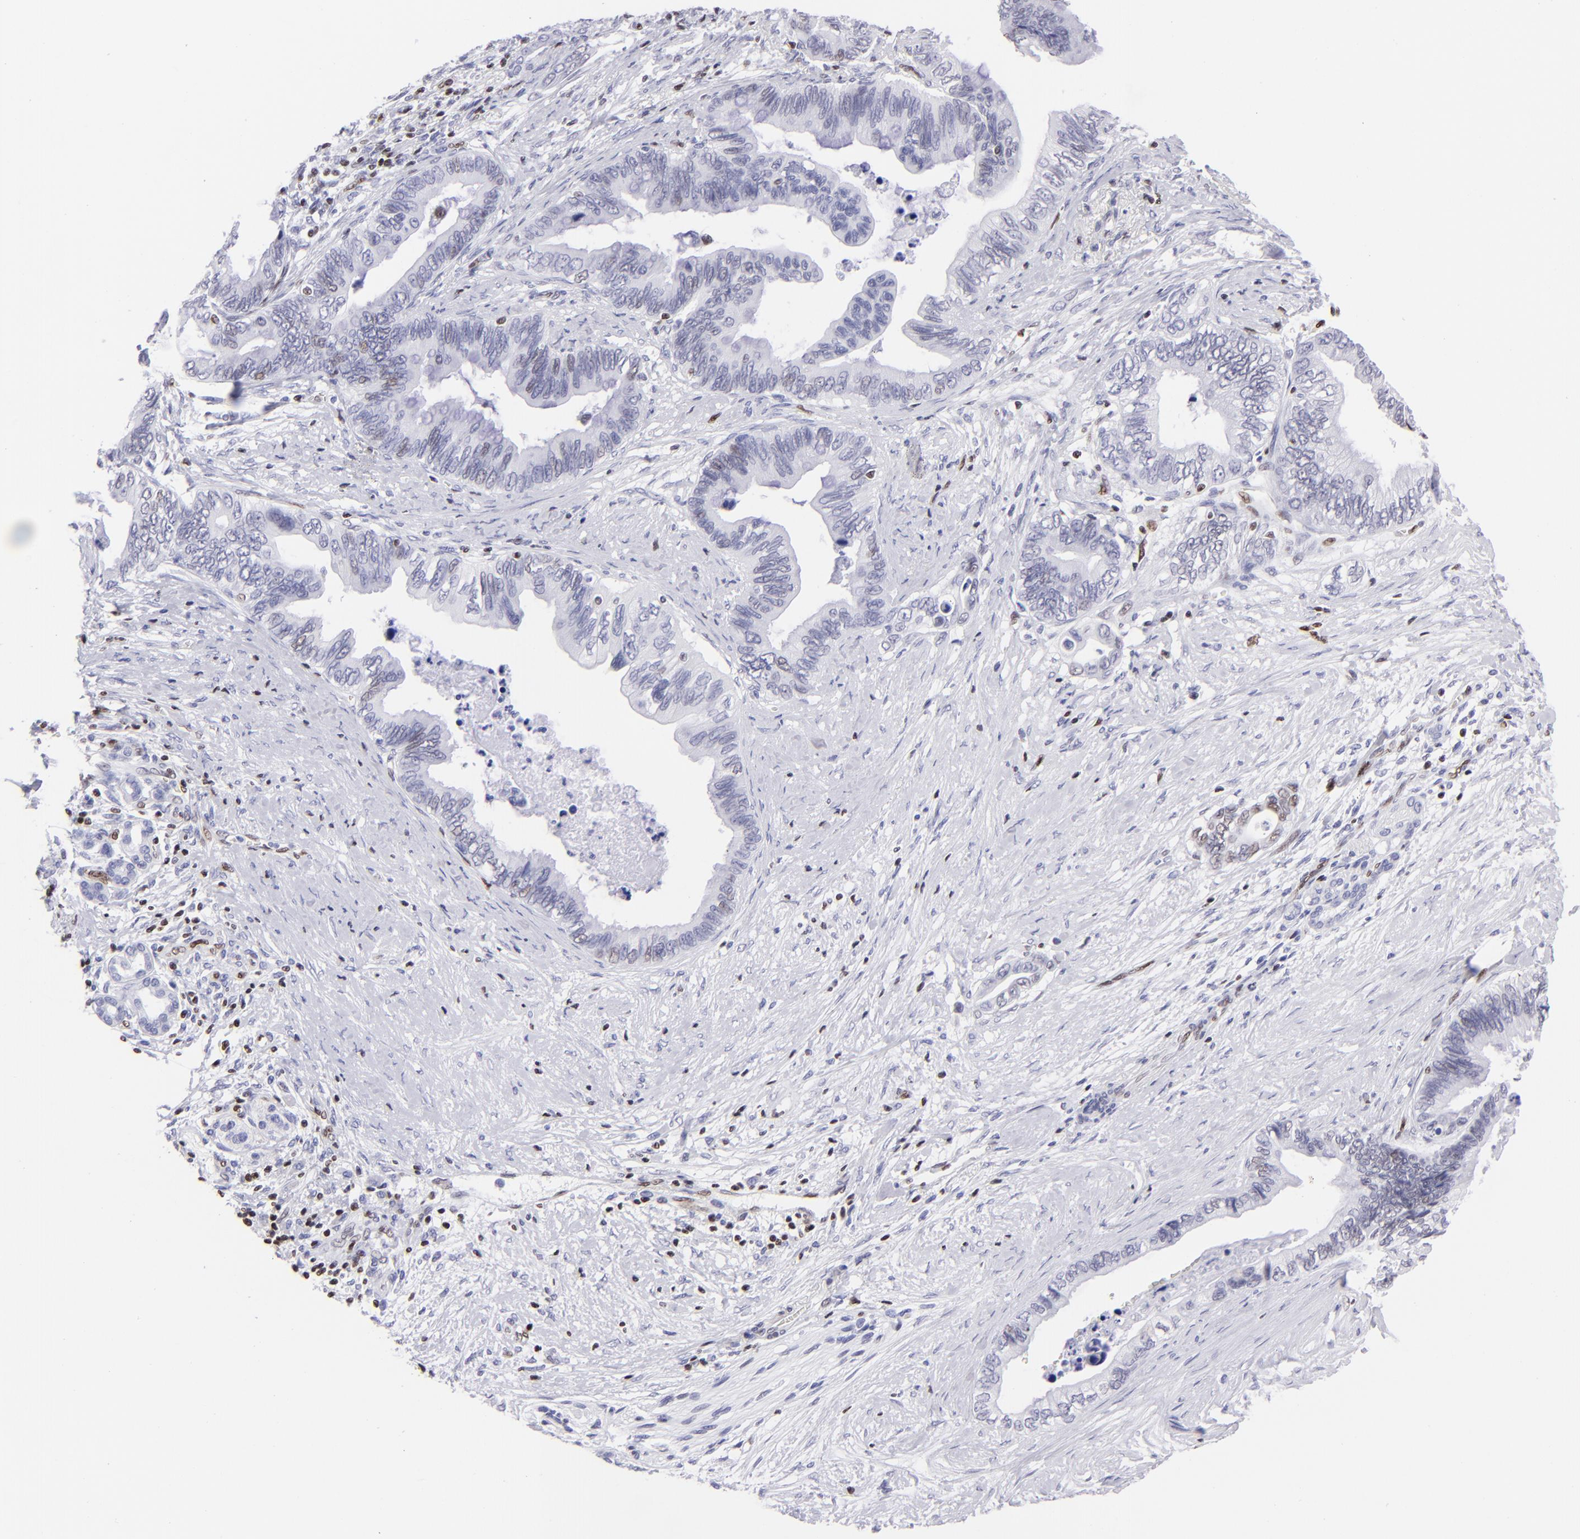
{"staining": {"intensity": "weak", "quantity": "<25%", "location": "nuclear"}, "tissue": "pancreatic cancer", "cell_type": "Tumor cells", "image_type": "cancer", "snomed": [{"axis": "morphology", "description": "Adenocarcinoma, NOS"}, {"axis": "topography", "description": "Pancreas"}], "caption": "Immunohistochemistry (IHC) histopathology image of neoplastic tissue: pancreatic cancer (adenocarcinoma) stained with DAB (3,3'-diaminobenzidine) reveals no significant protein staining in tumor cells.", "gene": "ETS1", "patient": {"sex": "female", "age": 66}}